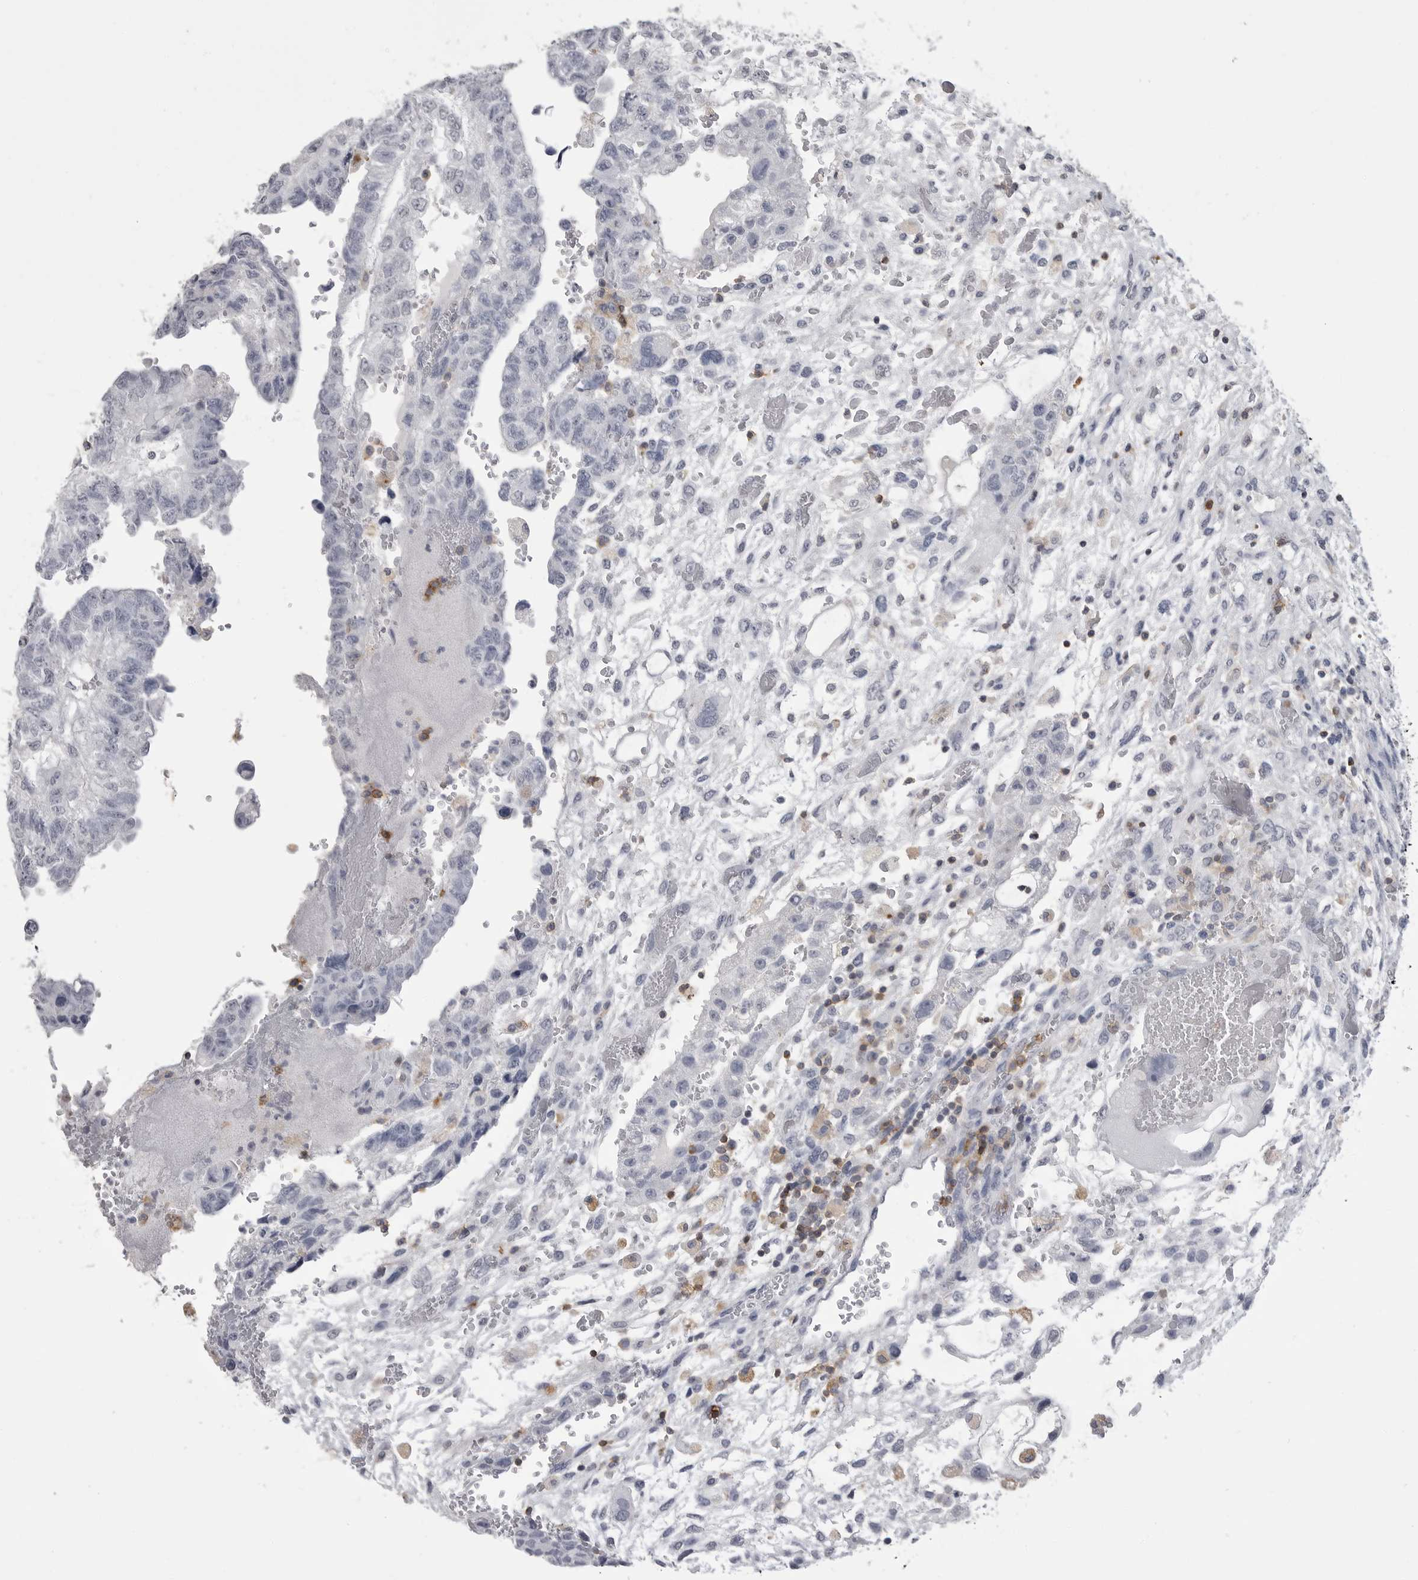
{"staining": {"intensity": "negative", "quantity": "none", "location": "none"}, "tissue": "testis cancer", "cell_type": "Tumor cells", "image_type": "cancer", "snomed": [{"axis": "morphology", "description": "Carcinoma, Embryonal, NOS"}, {"axis": "topography", "description": "Testis"}], "caption": "Embryonal carcinoma (testis) was stained to show a protein in brown. There is no significant positivity in tumor cells.", "gene": "ITGAL", "patient": {"sex": "male", "age": 36}}